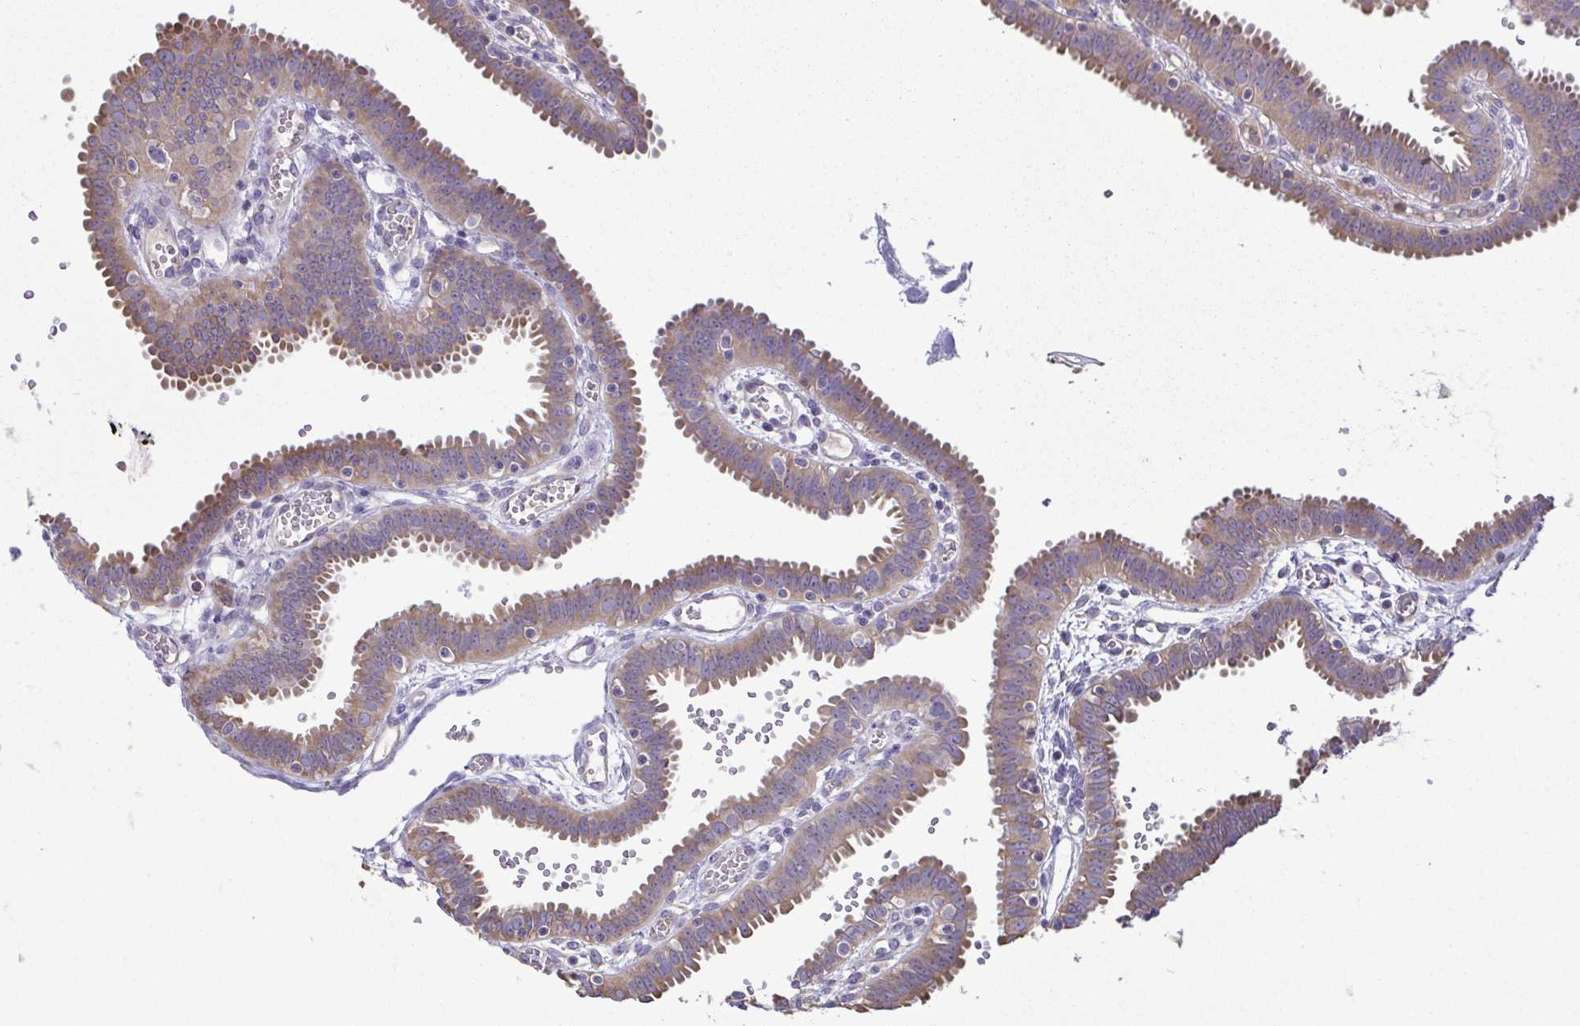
{"staining": {"intensity": "moderate", "quantity": "25%-75%", "location": "cytoplasmic/membranous"}, "tissue": "fallopian tube", "cell_type": "Glandular cells", "image_type": "normal", "snomed": [{"axis": "morphology", "description": "Normal tissue, NOS"}, {"axis": "topography", "description": "Fallopian tube"}], "caption": "Glandular cells exhibit moderate cytoplasmic/membranous staining in about 25%-75% of cells in unremarkable fallopian tube.", "gene": "MYL10", "patient": {"sex": "female", "age": 37}}